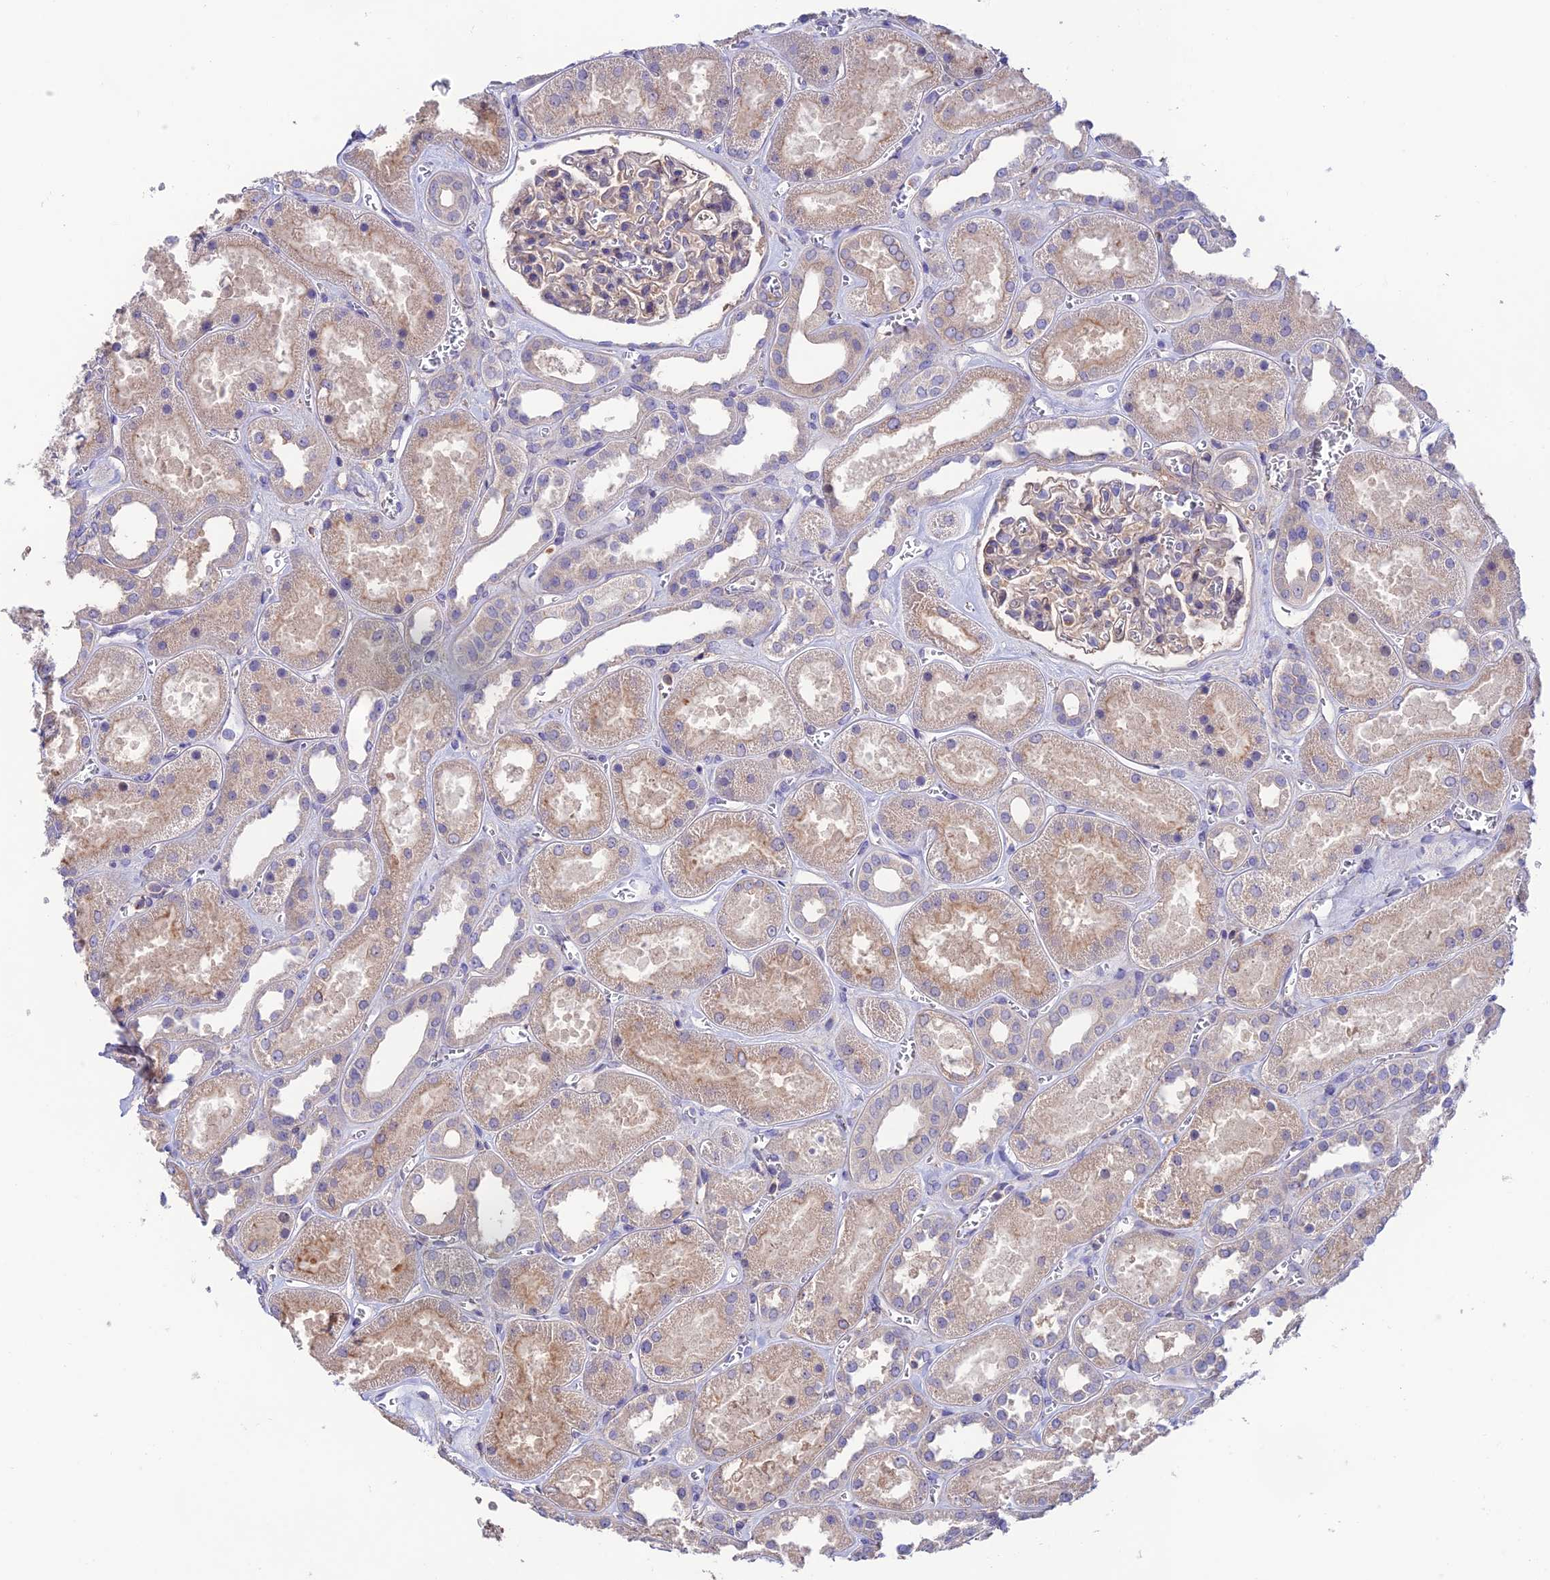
{"staining": {"intensity": "weak", "quantity": "25%-75%", "location": "cytoplasmic/membranous"}, "tissue": "kidney", "cell_type": "Cells in glomeruli", "image_type": "normal", "snomed": [{"axis": "morphology", "description": "Normal tissue, NOS"}, {"axis": "morphology", "description": "Adenocarcinoma, NOS"}, {"axis": "topography", "description": "Kidney"}], "caption": "A photomicrograph showing weak cytoplasmic/membranous positivity in approximately 25%-75% of cells in glomeruli in benign kidney, as visualized by brown immunohistochemical staining.", "gene": "BRME1", "patient": {"sex": "female", "age": 68}}